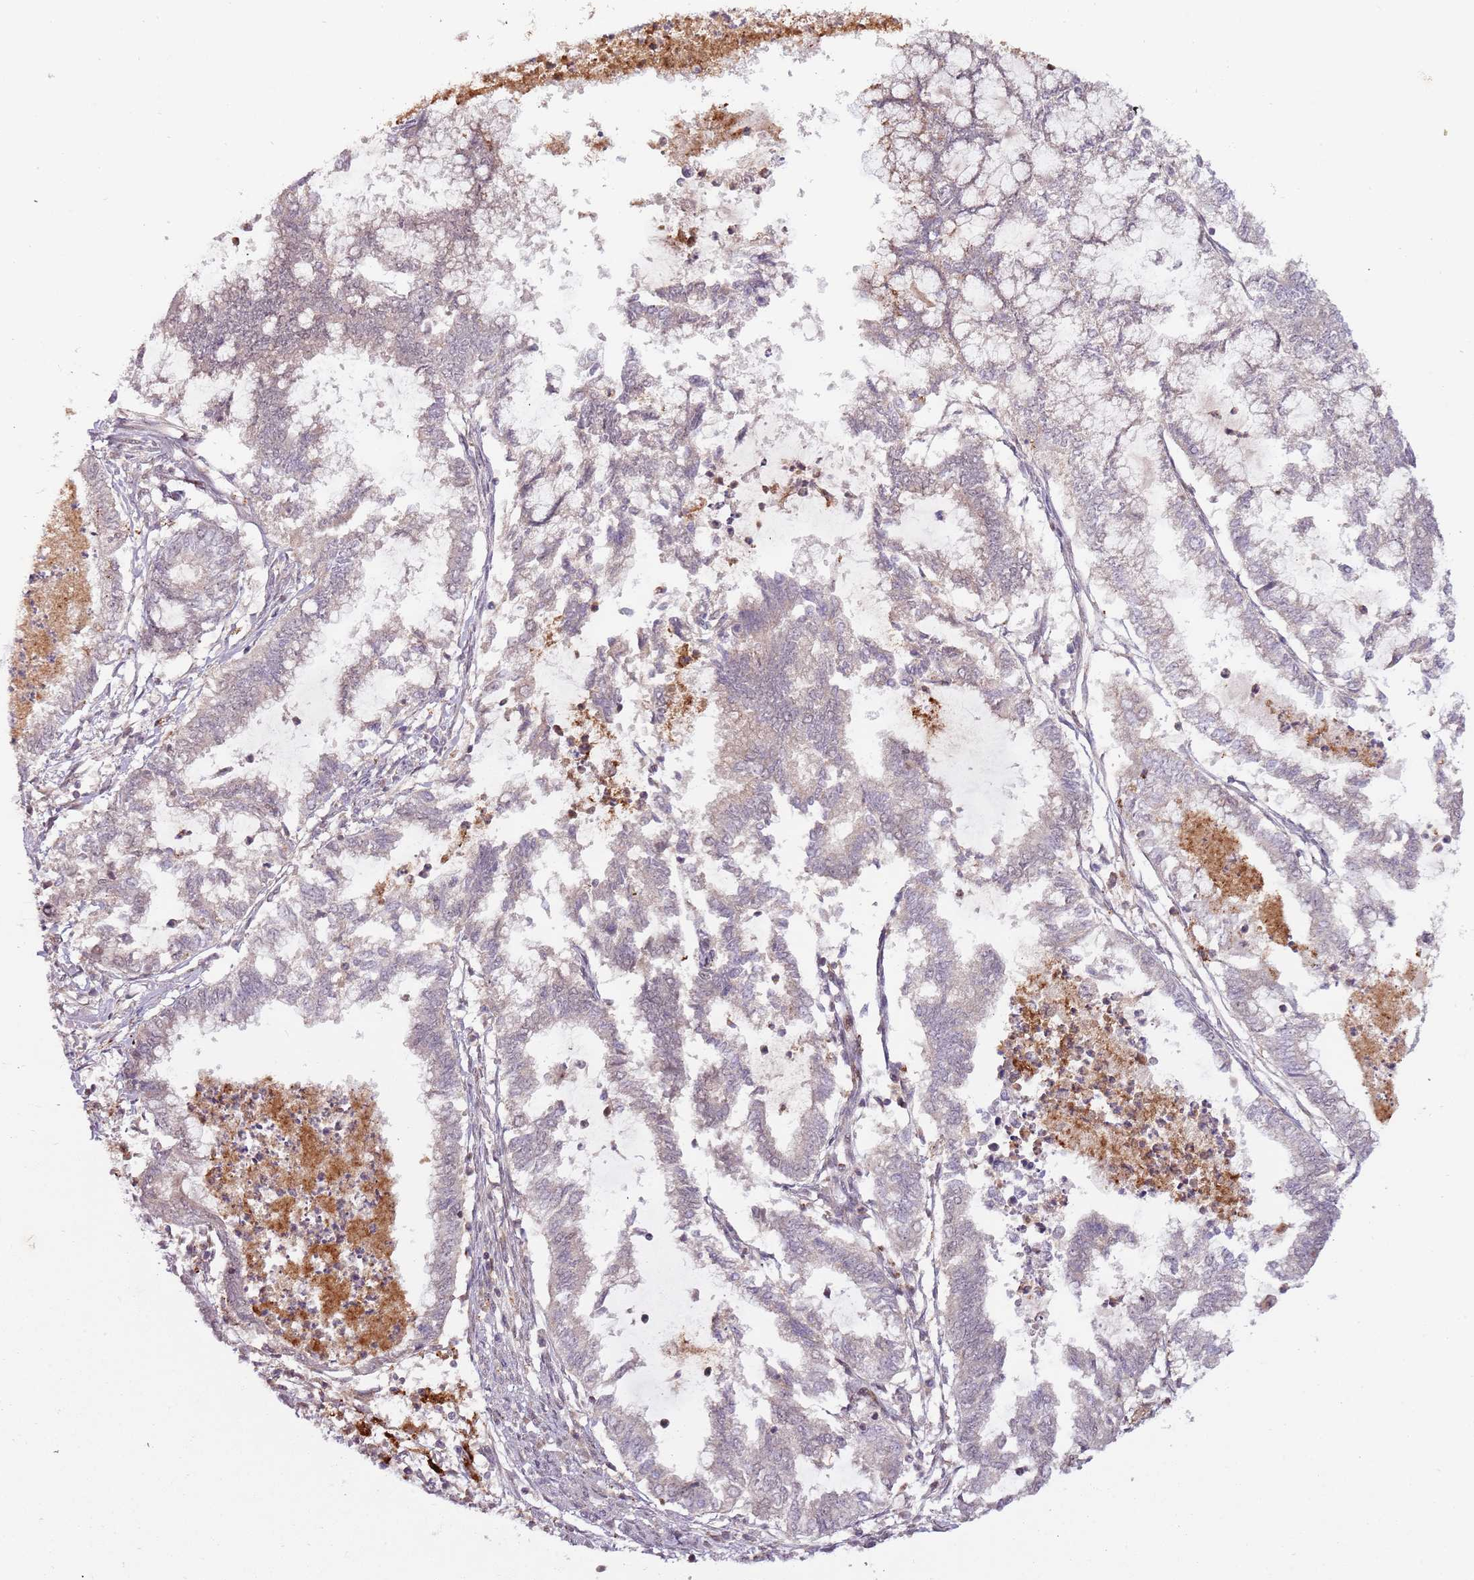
{"staining": {"intensity": "negative", "quantity": "none", "location": "none"}, "tissue": "endometrial cancer", "cell_type": "Tumor cells", "image_type": "cancer", "snomed": [{"axis": "morphology", "description": "Adenocarcinoma, NOS"}, {"axis": "topography", "description": "Endometrium"}], "caption": "High magnification brightfield microscopy of endometrial adenocarcinoma stained with DAB (3,3'-diaminobenzidine) (brown) and counterstained with hematoxylin (blue): tumor cells show no significant staining.", "gene": "ULK3", "patient": {"sex": "female", "age": 79}}